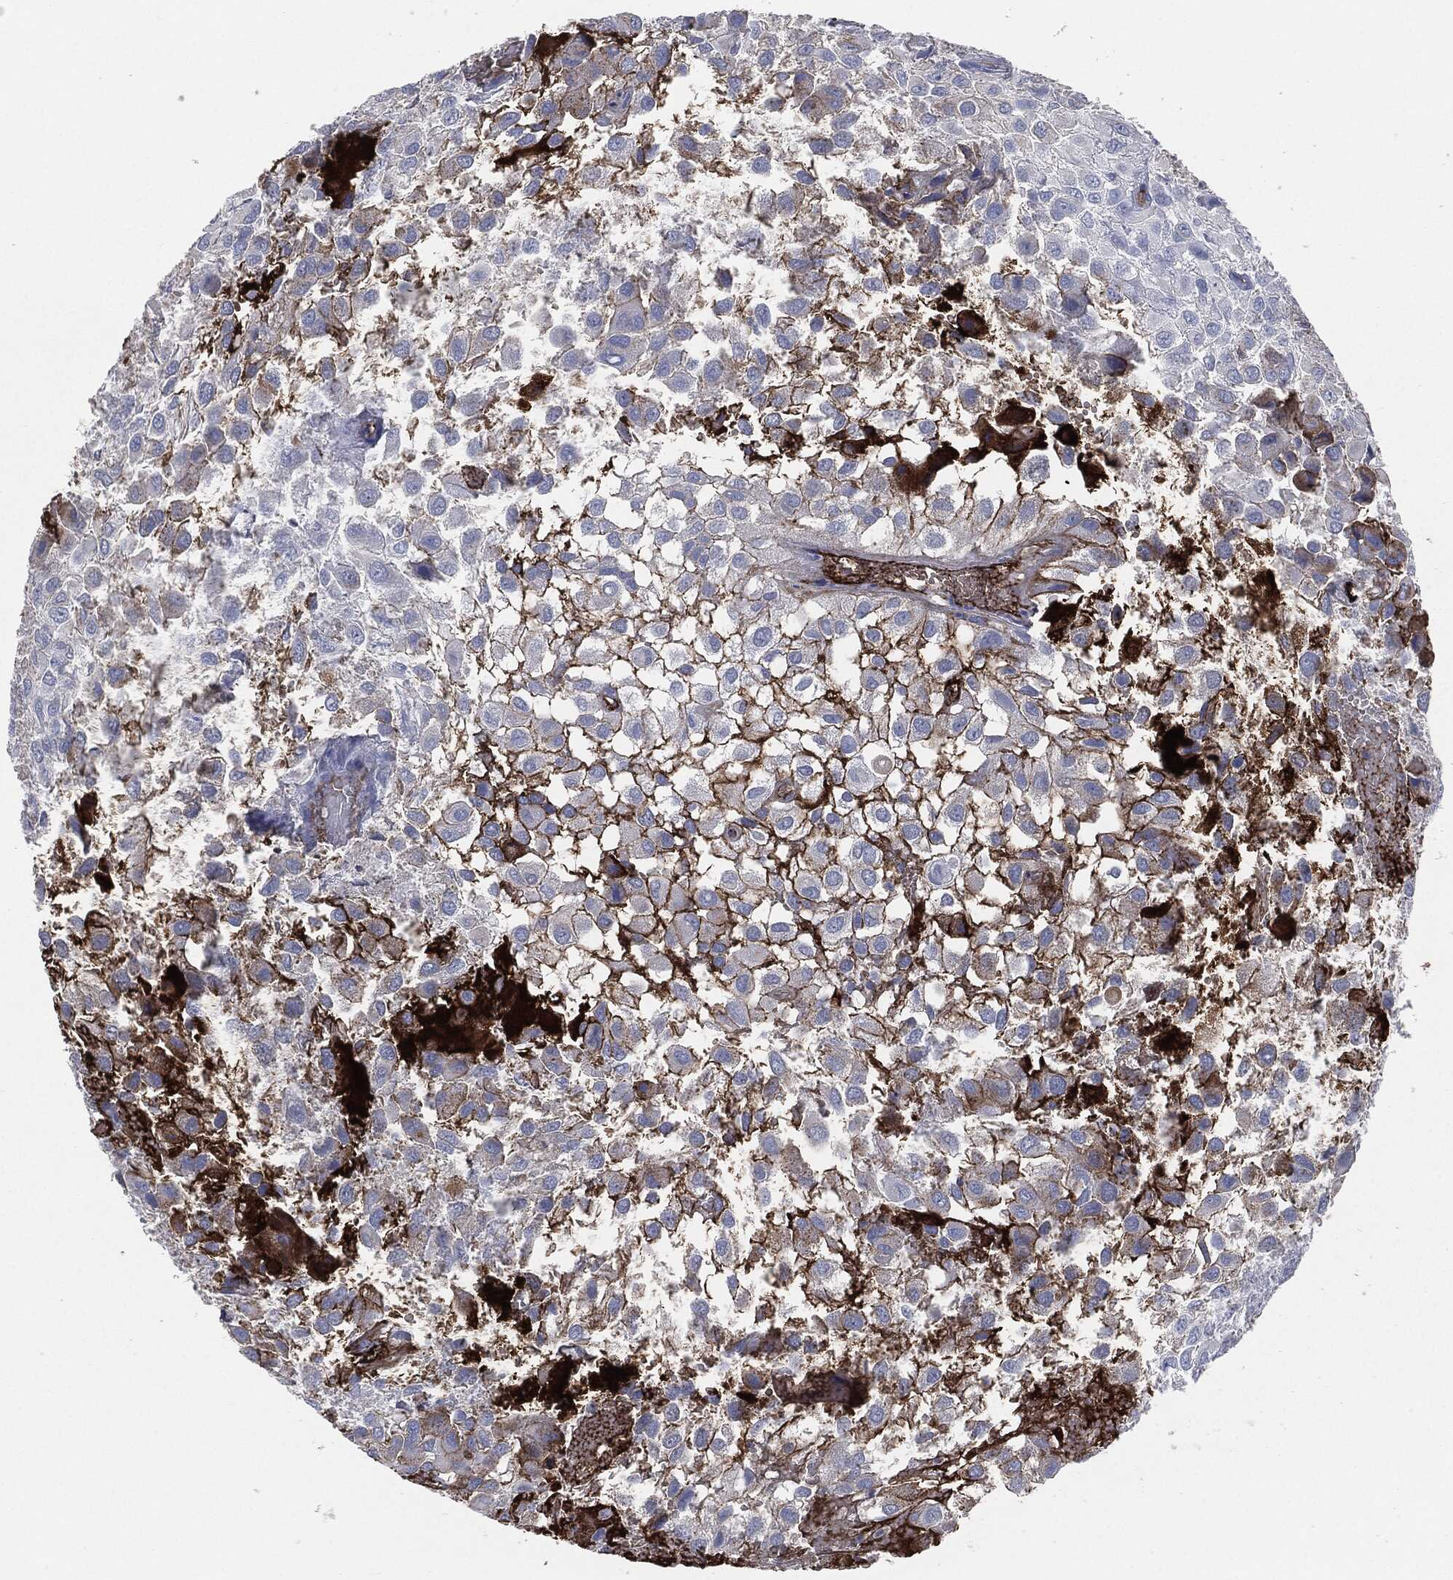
{"staining": {"intensity": "strong", "quantity": "<25%", "location": "cytoplasmic/membranous"}, "tissue": "urothelial cancer", "cell_type": "Tumor cells", "image_type": "cancer", "snomed": [{"axis": "morphology", "description": "Urothelial carcinoma, High grade"}, {"axis": "topography", "description": "Urinary bladder"}], "caption": "Human urothelial cancer stained for a protein (brown) demonstrates strong cytoplasmic/membranous positive staining in about <25% of tumor cells.", "gene": "APOB", "patient": {"sex": "male", "age": 56}}